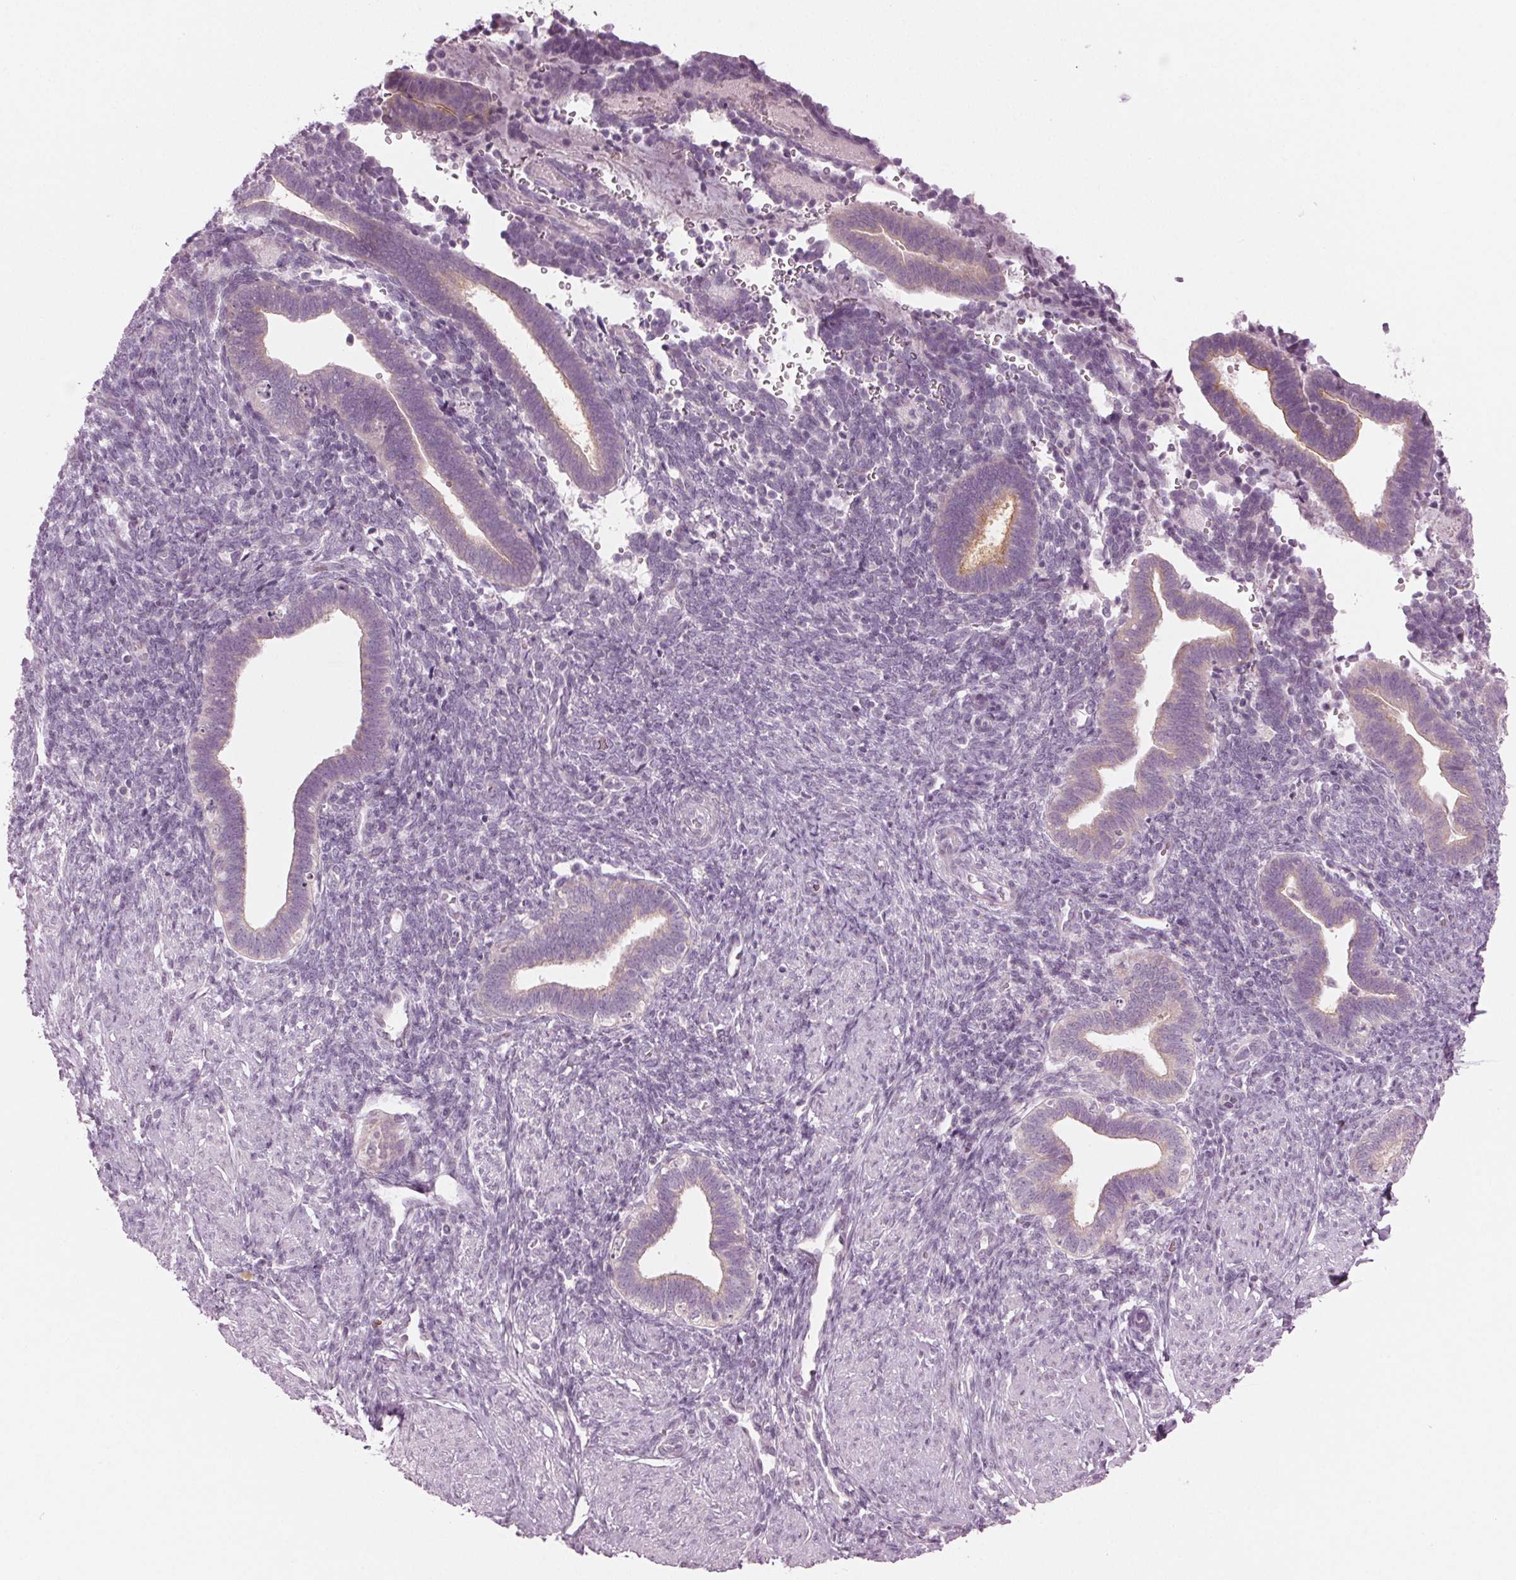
{"staining": {"intensity": "negative", "quantity": "none", "location": "none"}, "tissue": "endometrium", "cell_type": "Cells in endometrial stroma", "image_type": "normal", "snomed": [{"axis": "morphology", "description": "Normal tissue, NOS"}, {"axis": "topography", "description": "Endometrium"}], "caption": "Cells in endometrial stroma show no significant protein positivity in normal endometrium. The staining is performed using DAB (3,3'-diaminobenzidine) brown chromogen with nuclei counter-stained in using hematoxylin.", "gene": "PRAP1", "patient": {"sex": "female", "age": 34}}